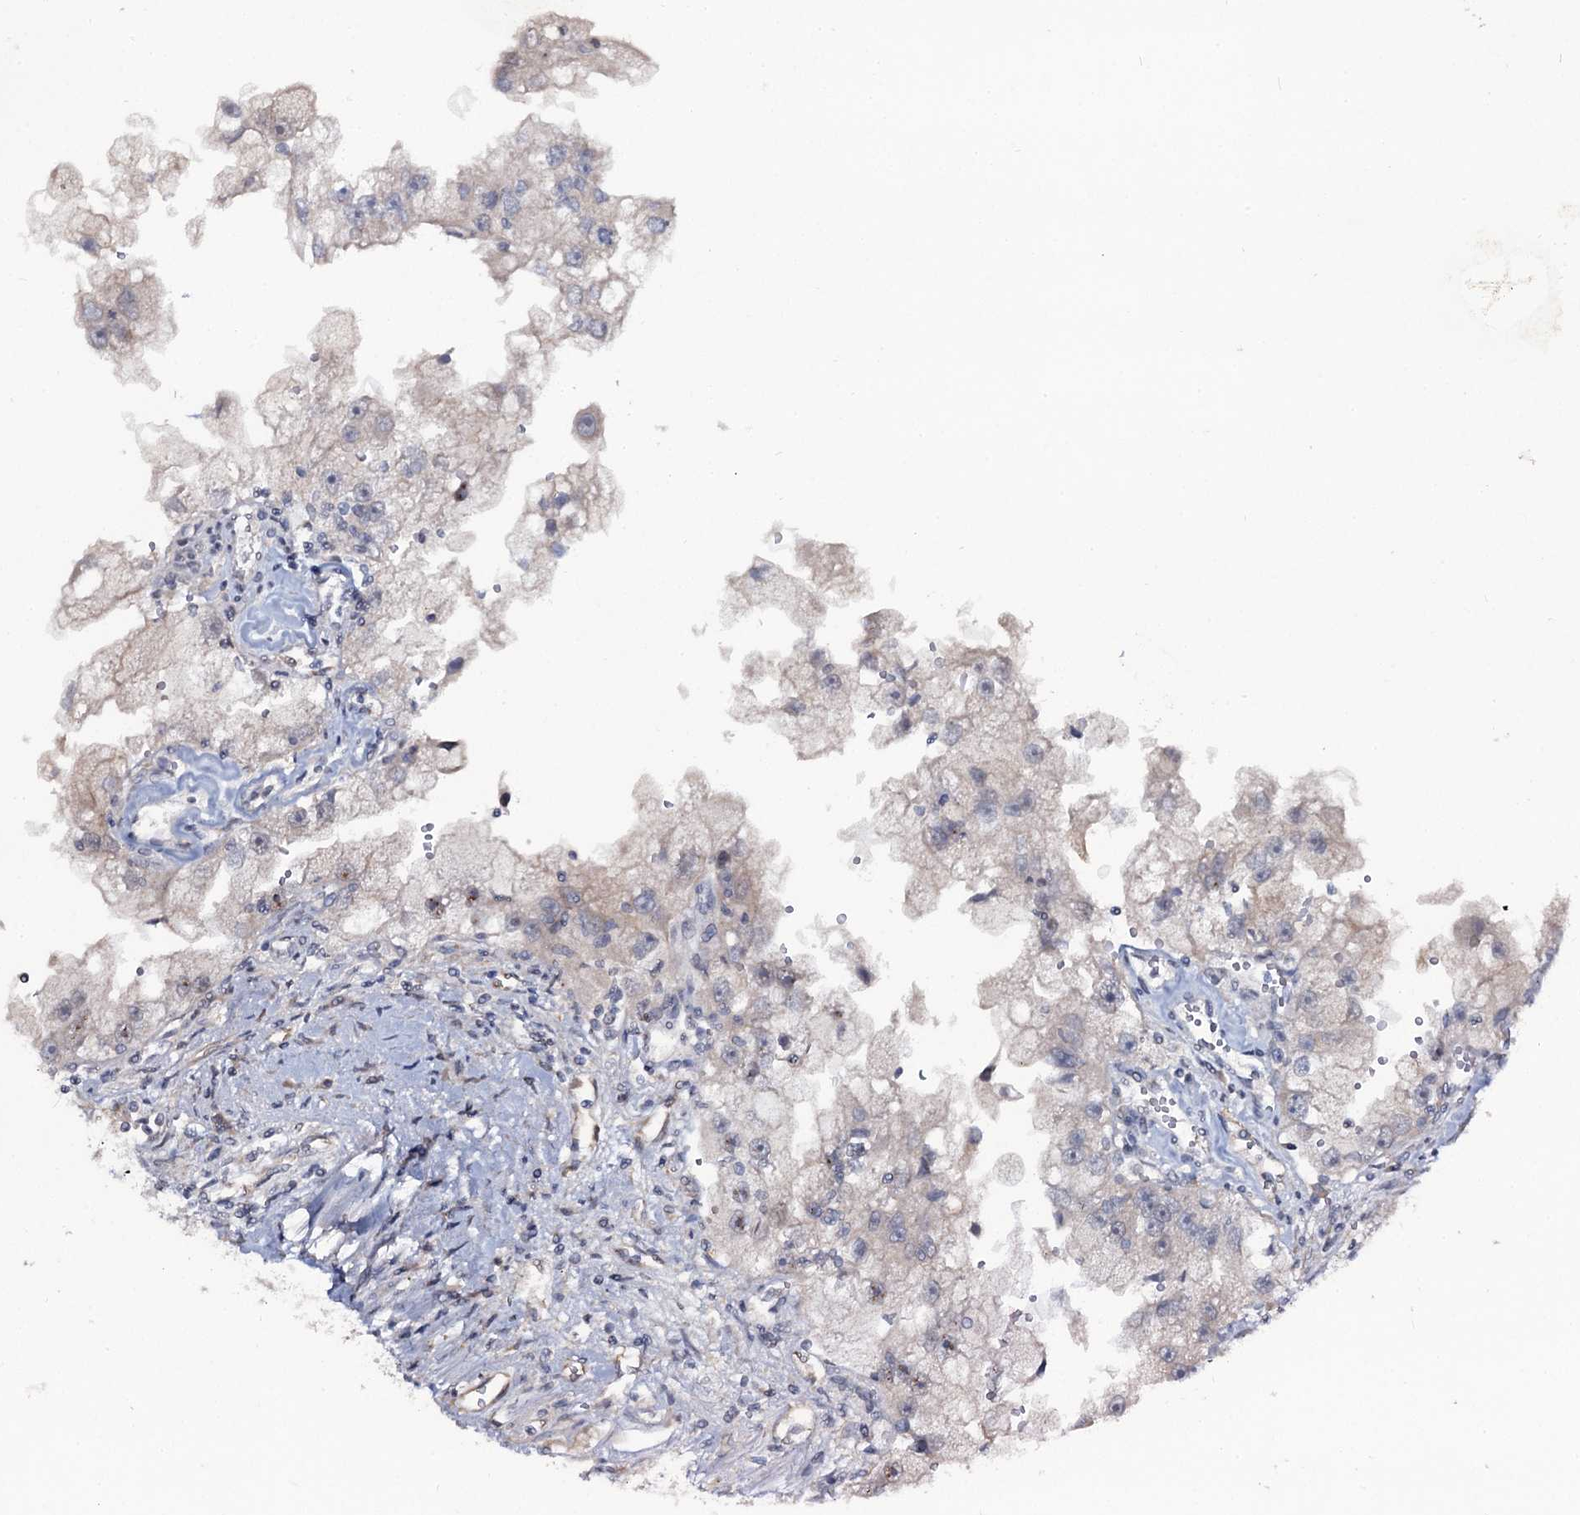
{"staining": {"intensity": "negative", "quantity": "none", "location": "none"}, "tissue": "renal cancer", "cell_type": "Tumor cells", "image_type": "cancer", "snomed": [{"axis": "morphology", "description": "Adenocarcinoma, NOS"}, {"axis": "topography", "description": "Kidney"}], "caption": "This is an immunohistochemistry (IHC) photomicrograph of renal adenocarcinoma. There is no expression in tumor cells.", "gene": "SNAP23", "patient": {"sex": "male", "age": 63}}